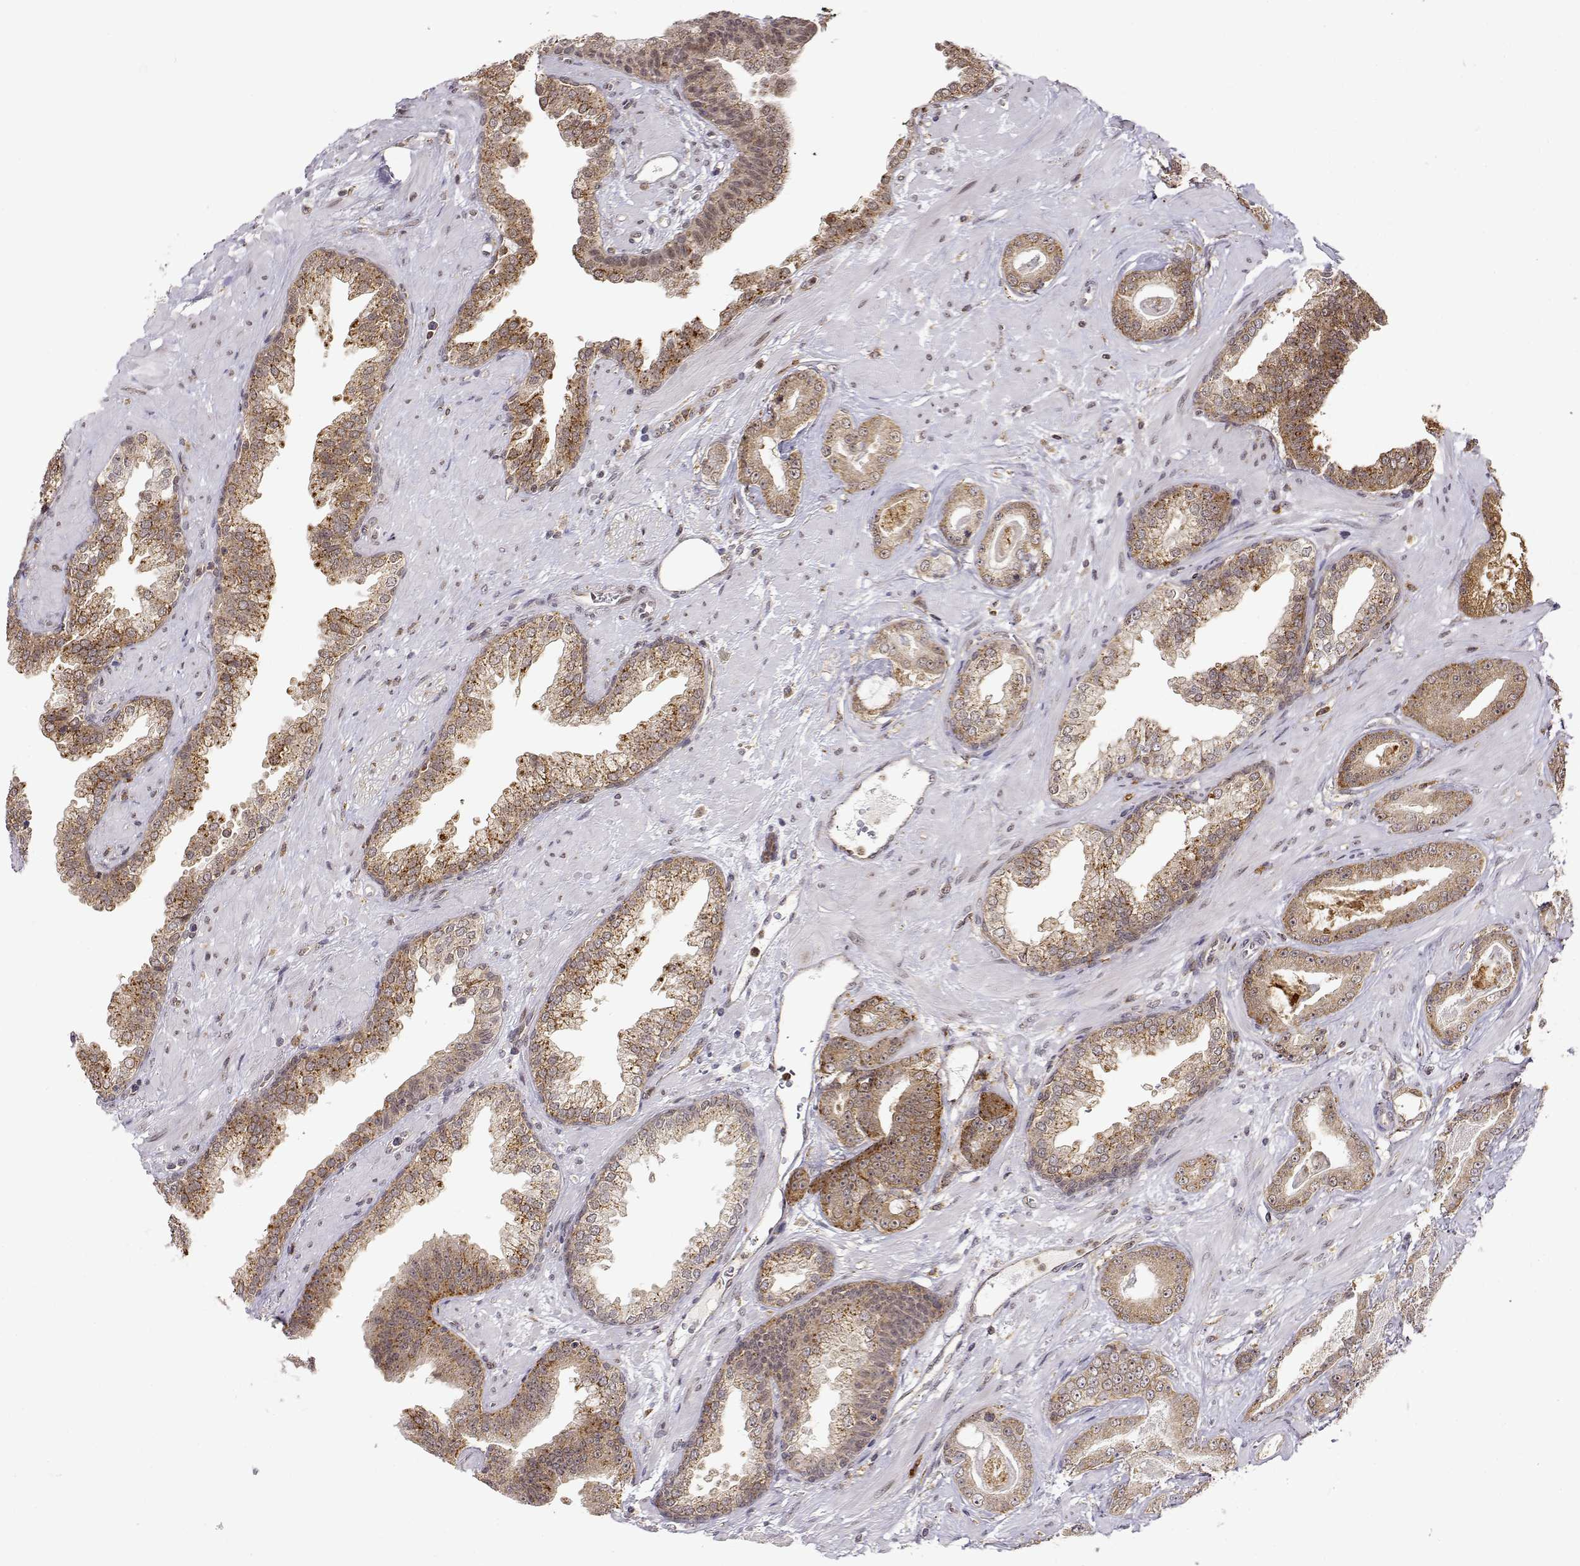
{"staining": {"intensity": "moderate", "quantity": ">75%", "location": "cytoplasmic/membranous"}, "tissue": "prostate cancer", "cell_type": "Tumor cells", "image_type": "cancer", "snomed": [{"axis": "morphology", "description": "Adenocarcinoma, Low grade"}, {"axis": "topography", "description": "Prostate"}], "caption": "Prostate cancer (adenocarcinoma (low-grade)) was stained to show a protein in brown. There is medium levels of moderate cytoplasmic/membranous staining in approximately >75% of tumor cells.", "gene": "RNF13", "patient": {"sex": "male", "age": 61}}